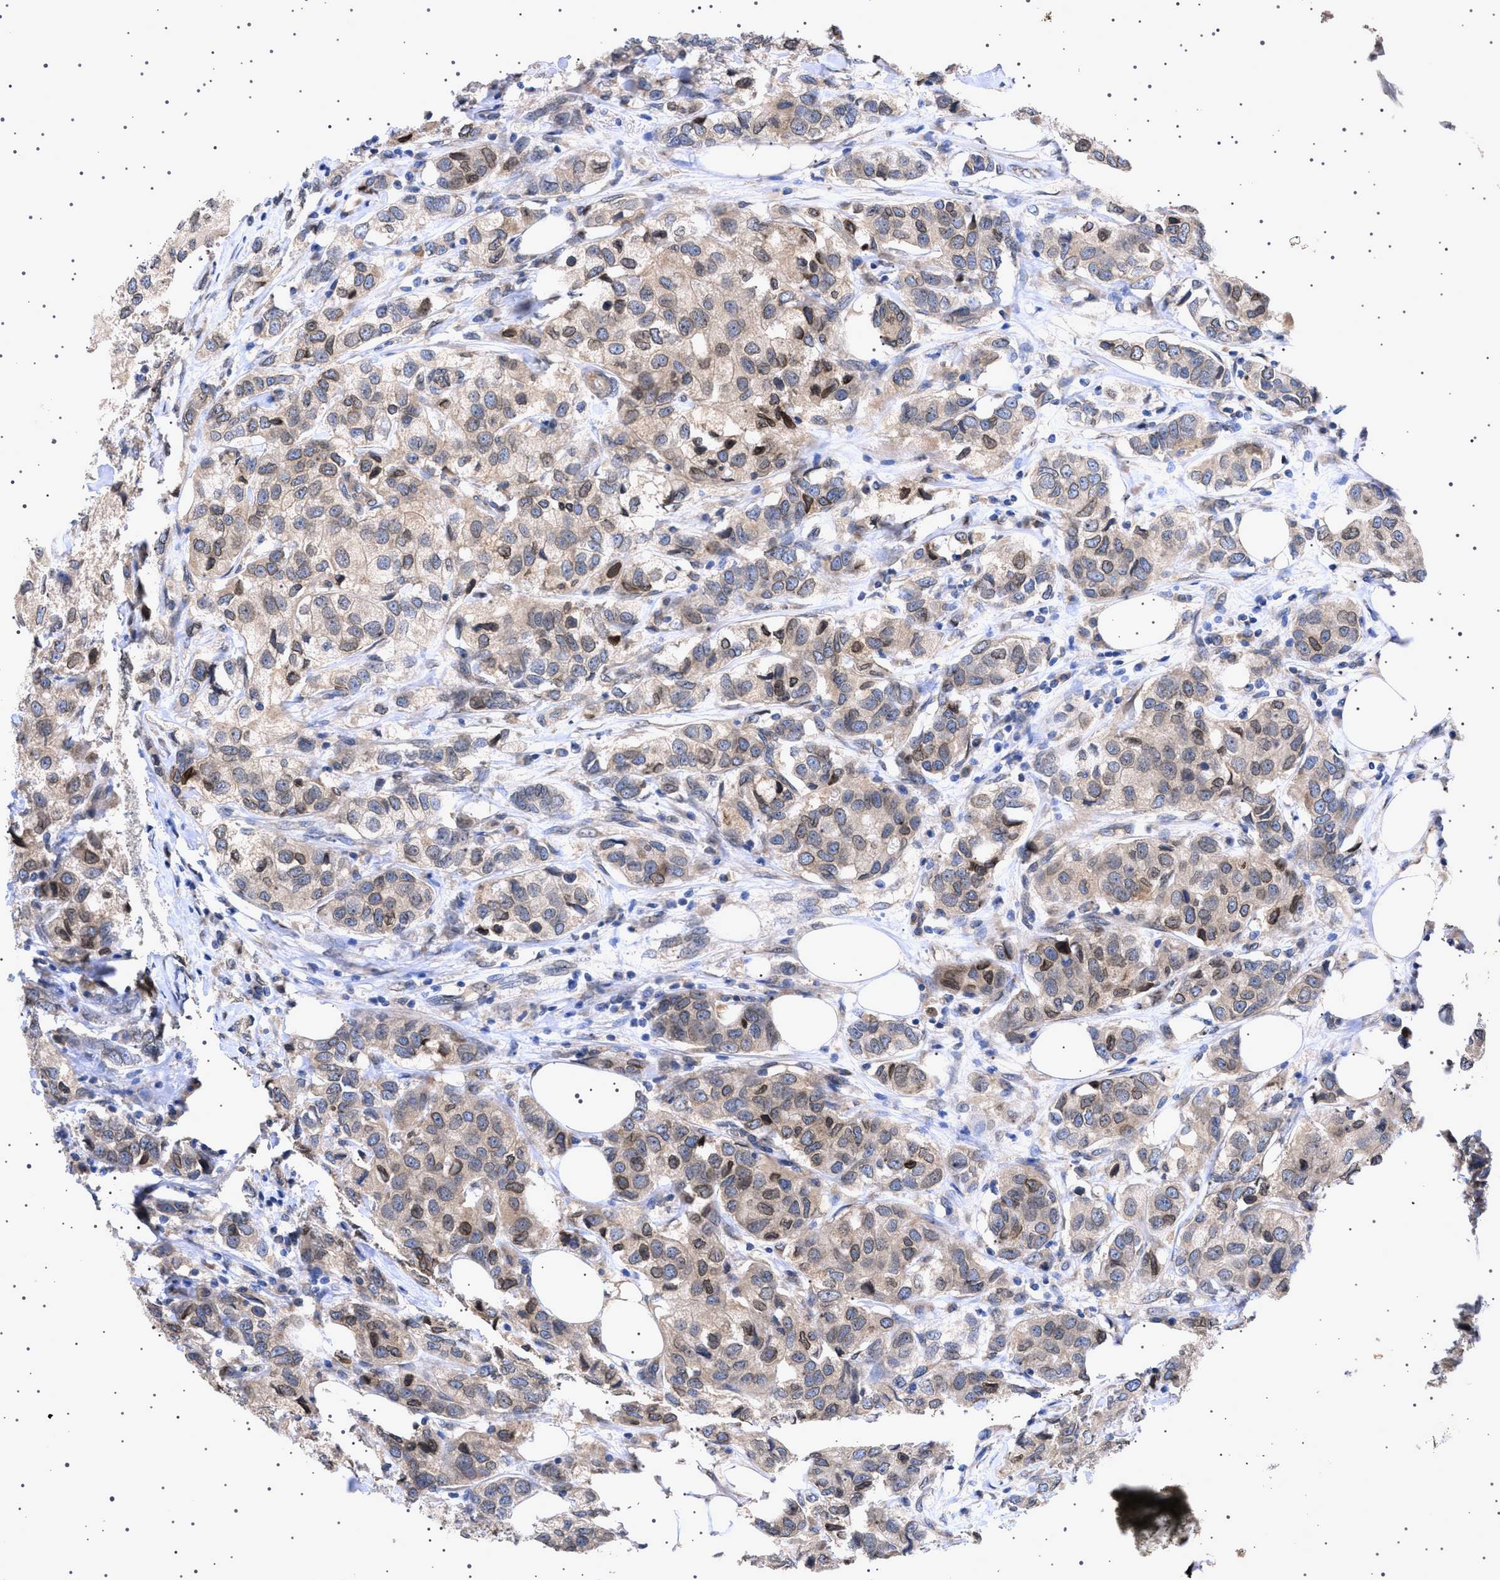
{"staining": {"intensity": "moderate", "quantity": "25%-75%", "location": "cytoplasmic/membranous,nuclear"}, "tissue": "breast cancer", "cell_type": "Tumor cells", "image_type": "cancer", "snomed": [{"axis": "morphology", "description": "Duct carcinoma"}, {"axis": "topography", "description": "Breast"}], "caption": "IHC (DAB) staining of infiltrating ductal carcinoma (breast) shows moderate cytoplasmic/membranous and nuclear protein staining in about 25%-75% of tumor cells. (DAB (3,3'-diaminobenzidine) IHC, brown staining for protein, blue staining for nuclei).", "gene": "NUP93", "patient": {"sex": "female", "age": 80}}